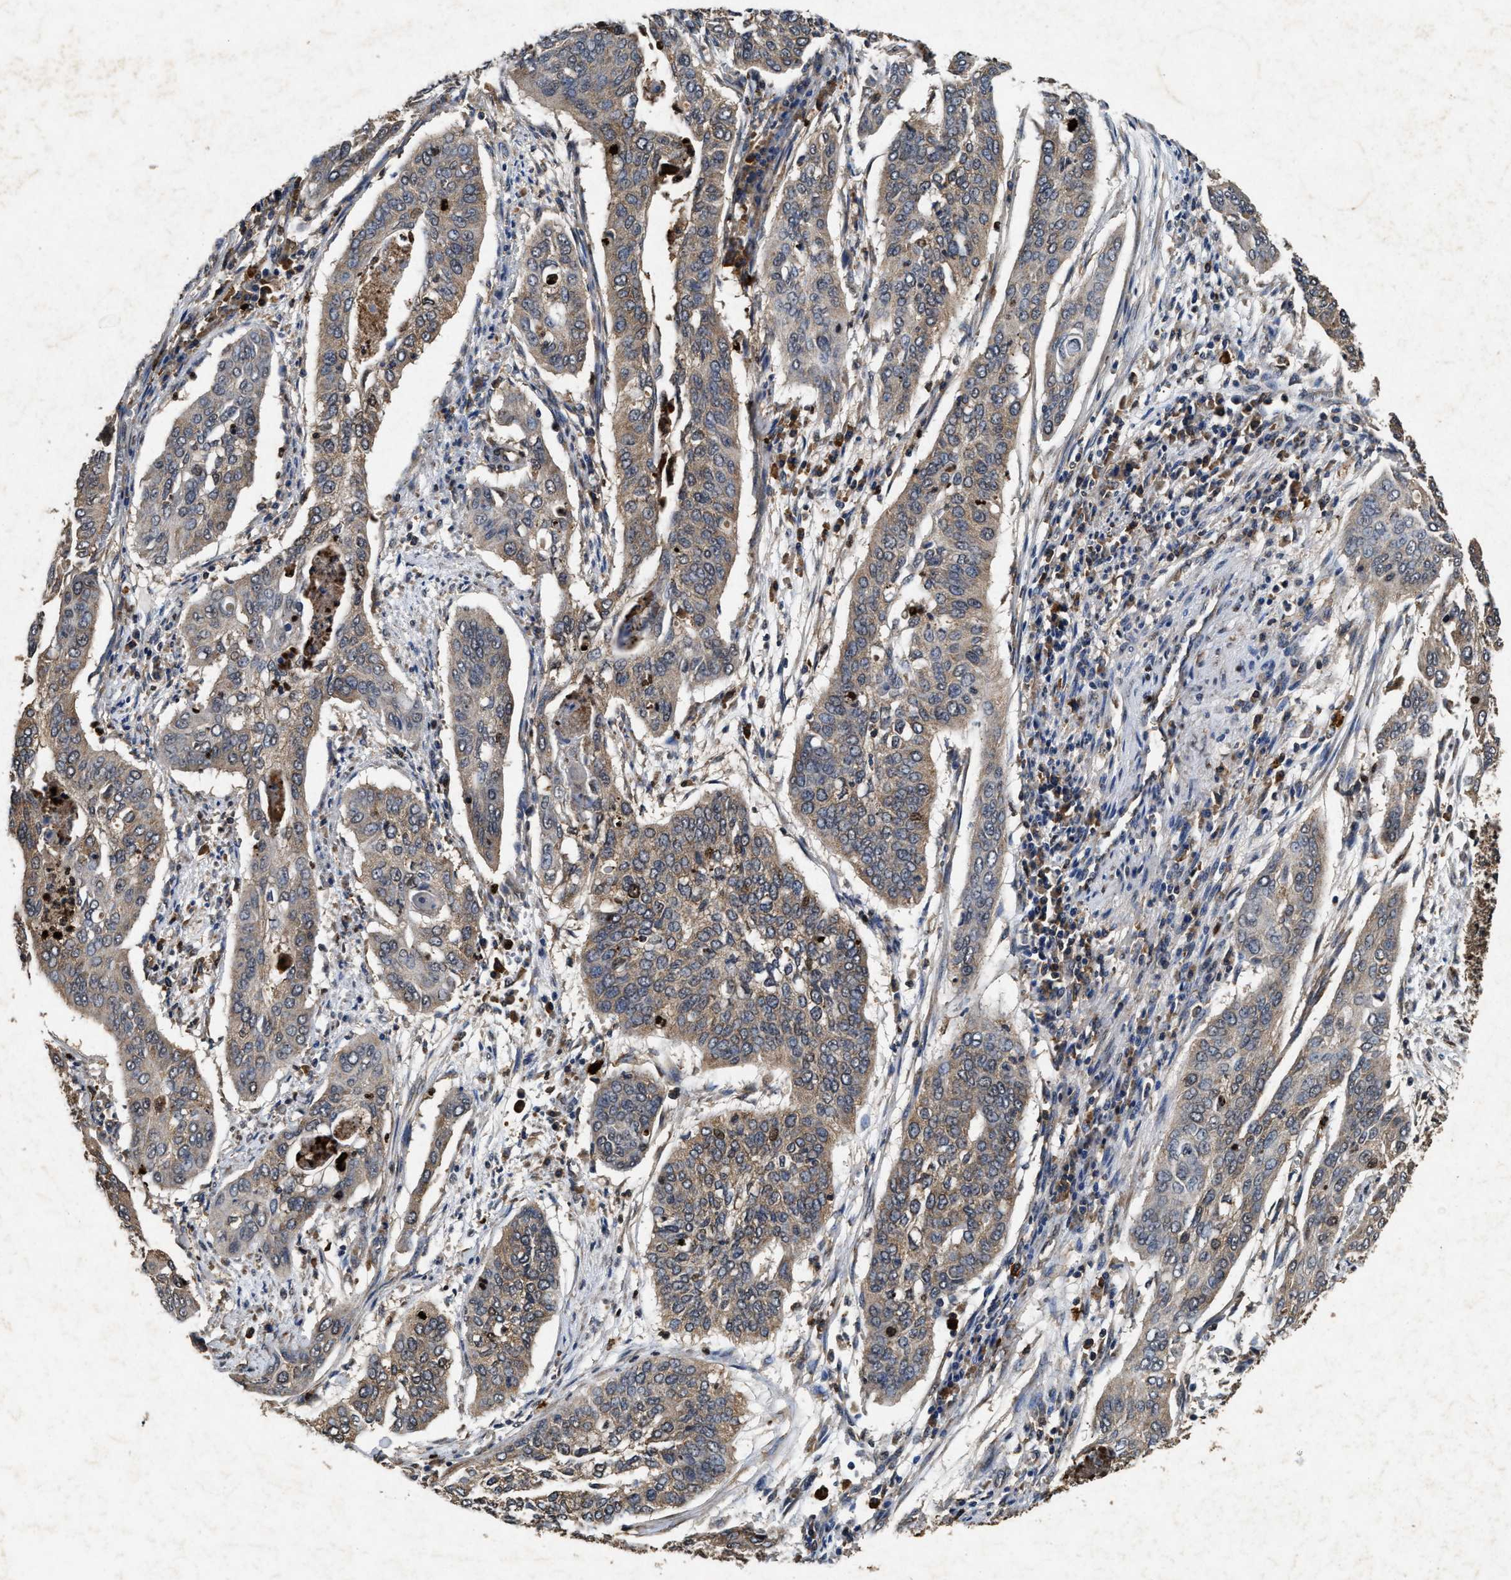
{"staining": {"intensity": "weak", "quantity": "25%-75%", "location": "cytoplasmic/membranous"}, "tissue": "cervical cancer", "cell_type": "Tumor cells", "image_type": "cancer", "snomed": [{"axis": "morphology", "description": "Squamous cell carcinoma, NOS"}, {"axis": "topography", "description": "Cervix"}], "caption": "A high-resolution photomicrograph shows IHC staining of cervical cancer, which reveals weak cytoplasmic/membranous positivity in about 25%-75% of tumor cells.", "gene": "PDAP1", "patient": {"sex": "female", "age": 39}}